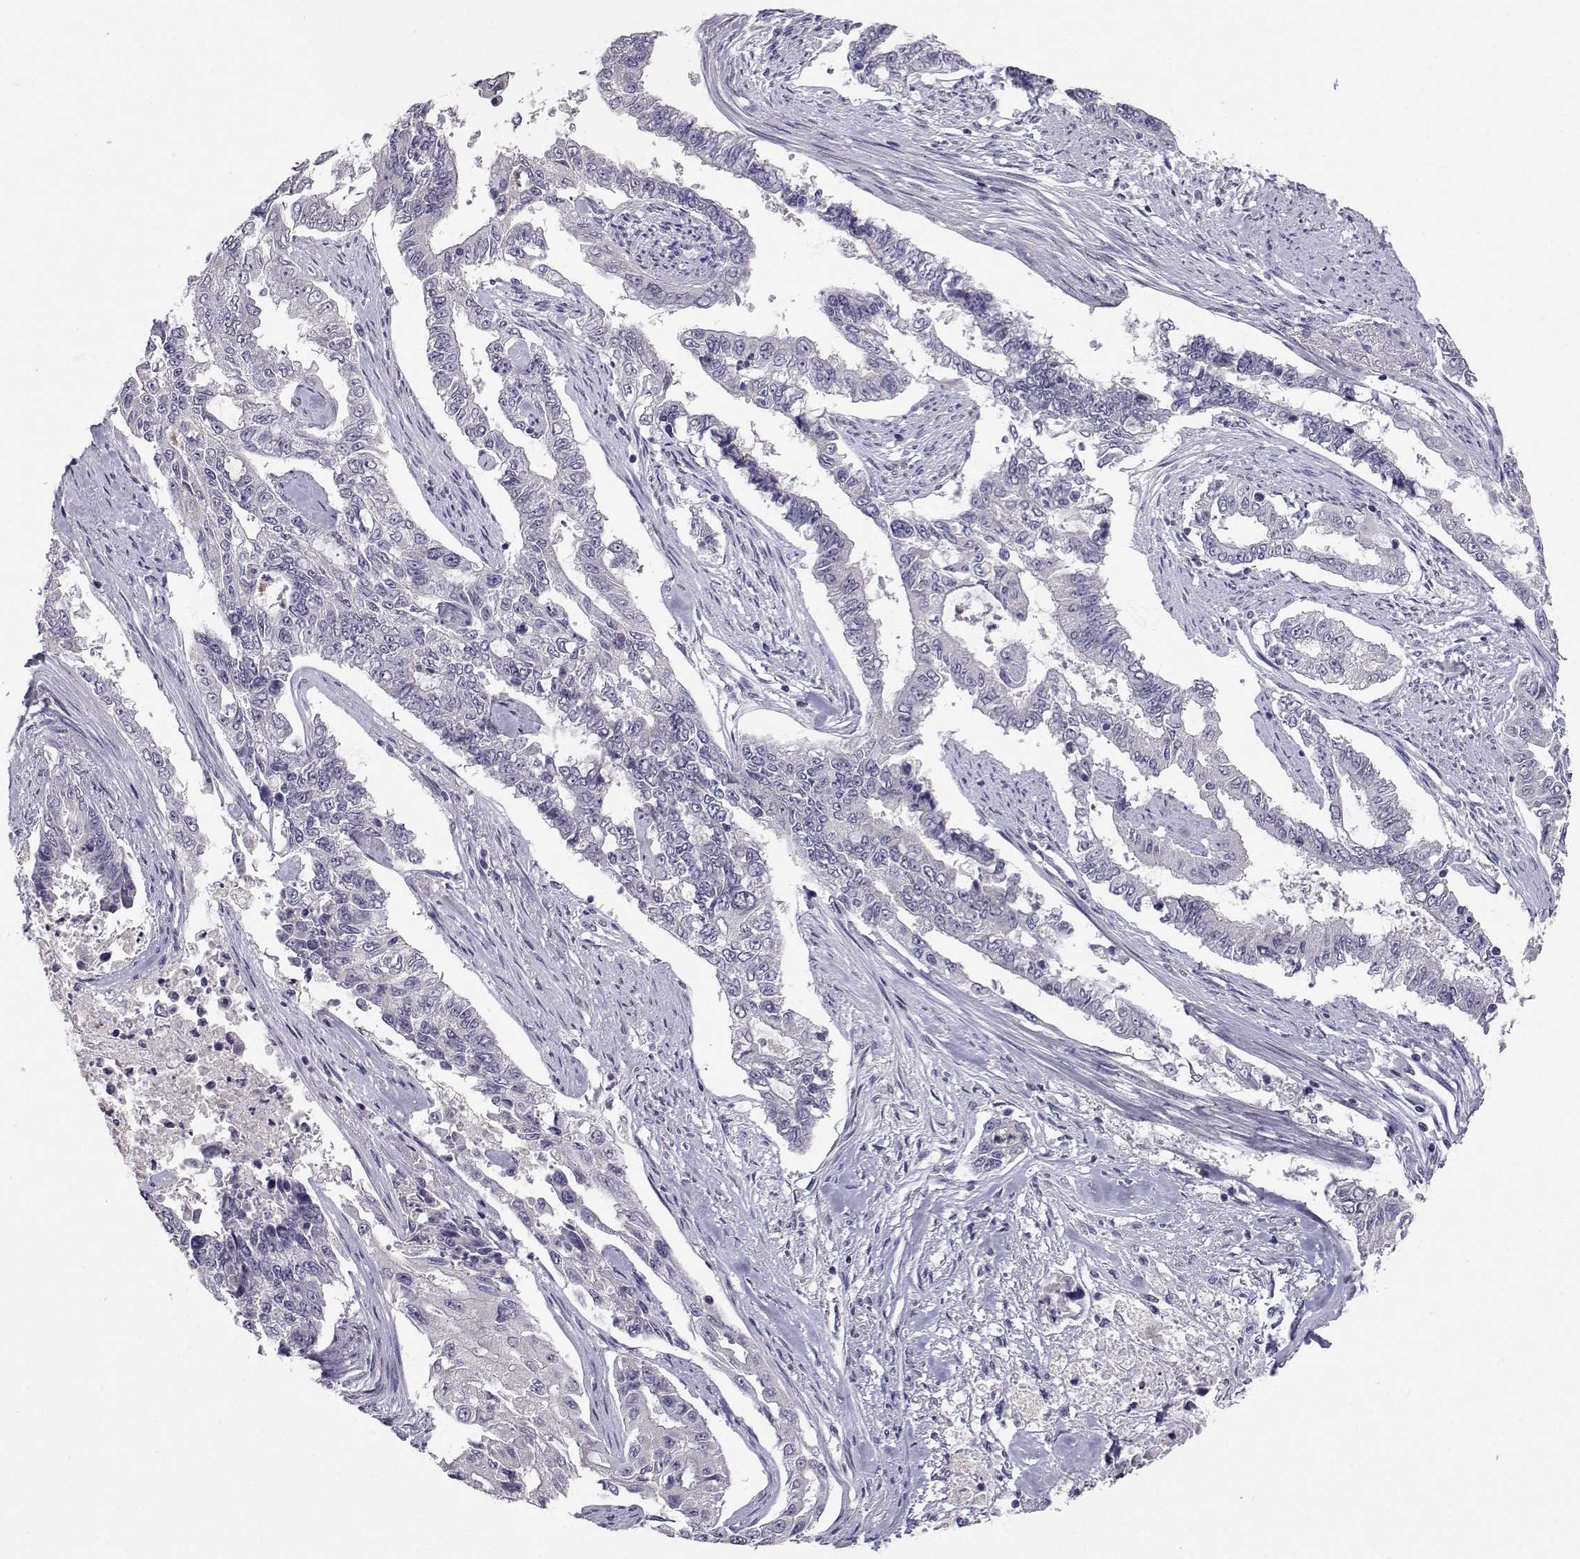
{"staining": {"intensity": "negative", "quantity": "none", "location": "none"}, "tissue": "endometrial cancer", "cell_type": "Tumor cells", "image_type": "cancer", "snomed": [{"axis": "morphology", "description": "Adenocarcinoma, NOS"}, {"axis": "topography", "description": "Uterus"}], "caption": "Tumor cells show no significant positivity in endometrial adenocarcinoma.", "gene": "SLC6A3", "patient": {"sex": "female", "age": 59}}